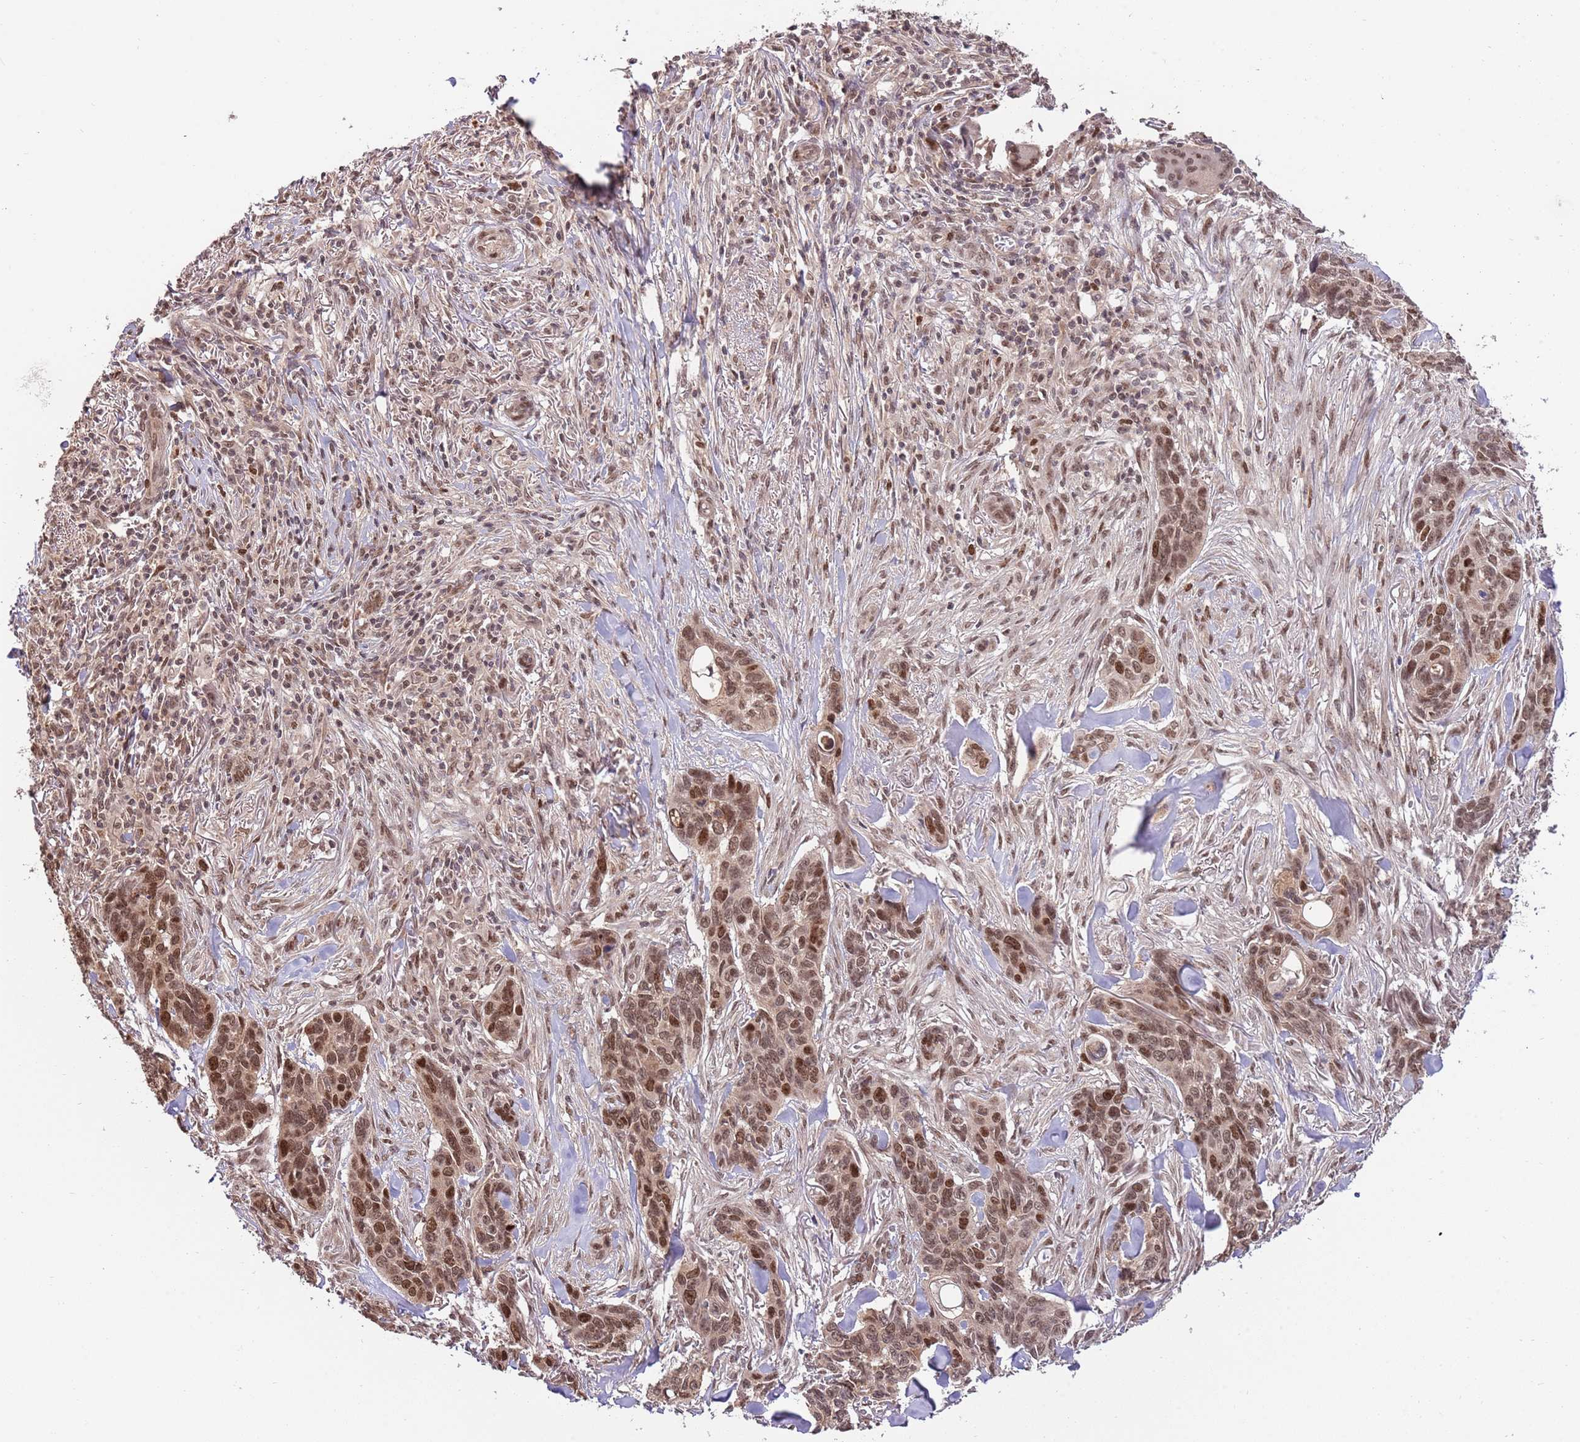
{"staining": {"intensity": "strong", "quantity": ">75%", "location": "nuclear"}, "tissue": "skin cancer", "cell_type": "Tumor cells", "image_type": "cancer", "snomed": [{"axis": "morphology", "description": "Basal cell carcinoma"}, {"axis": "topography", "description": "Skin"}], "caption": "A high-resolution image shows immunohistochemistry staining of skin cancer, which shows strong nuclear positivity in about >75% of tumor cells.", "gene": "RIF1", "patient": {"sex": "male", "age": 86}}